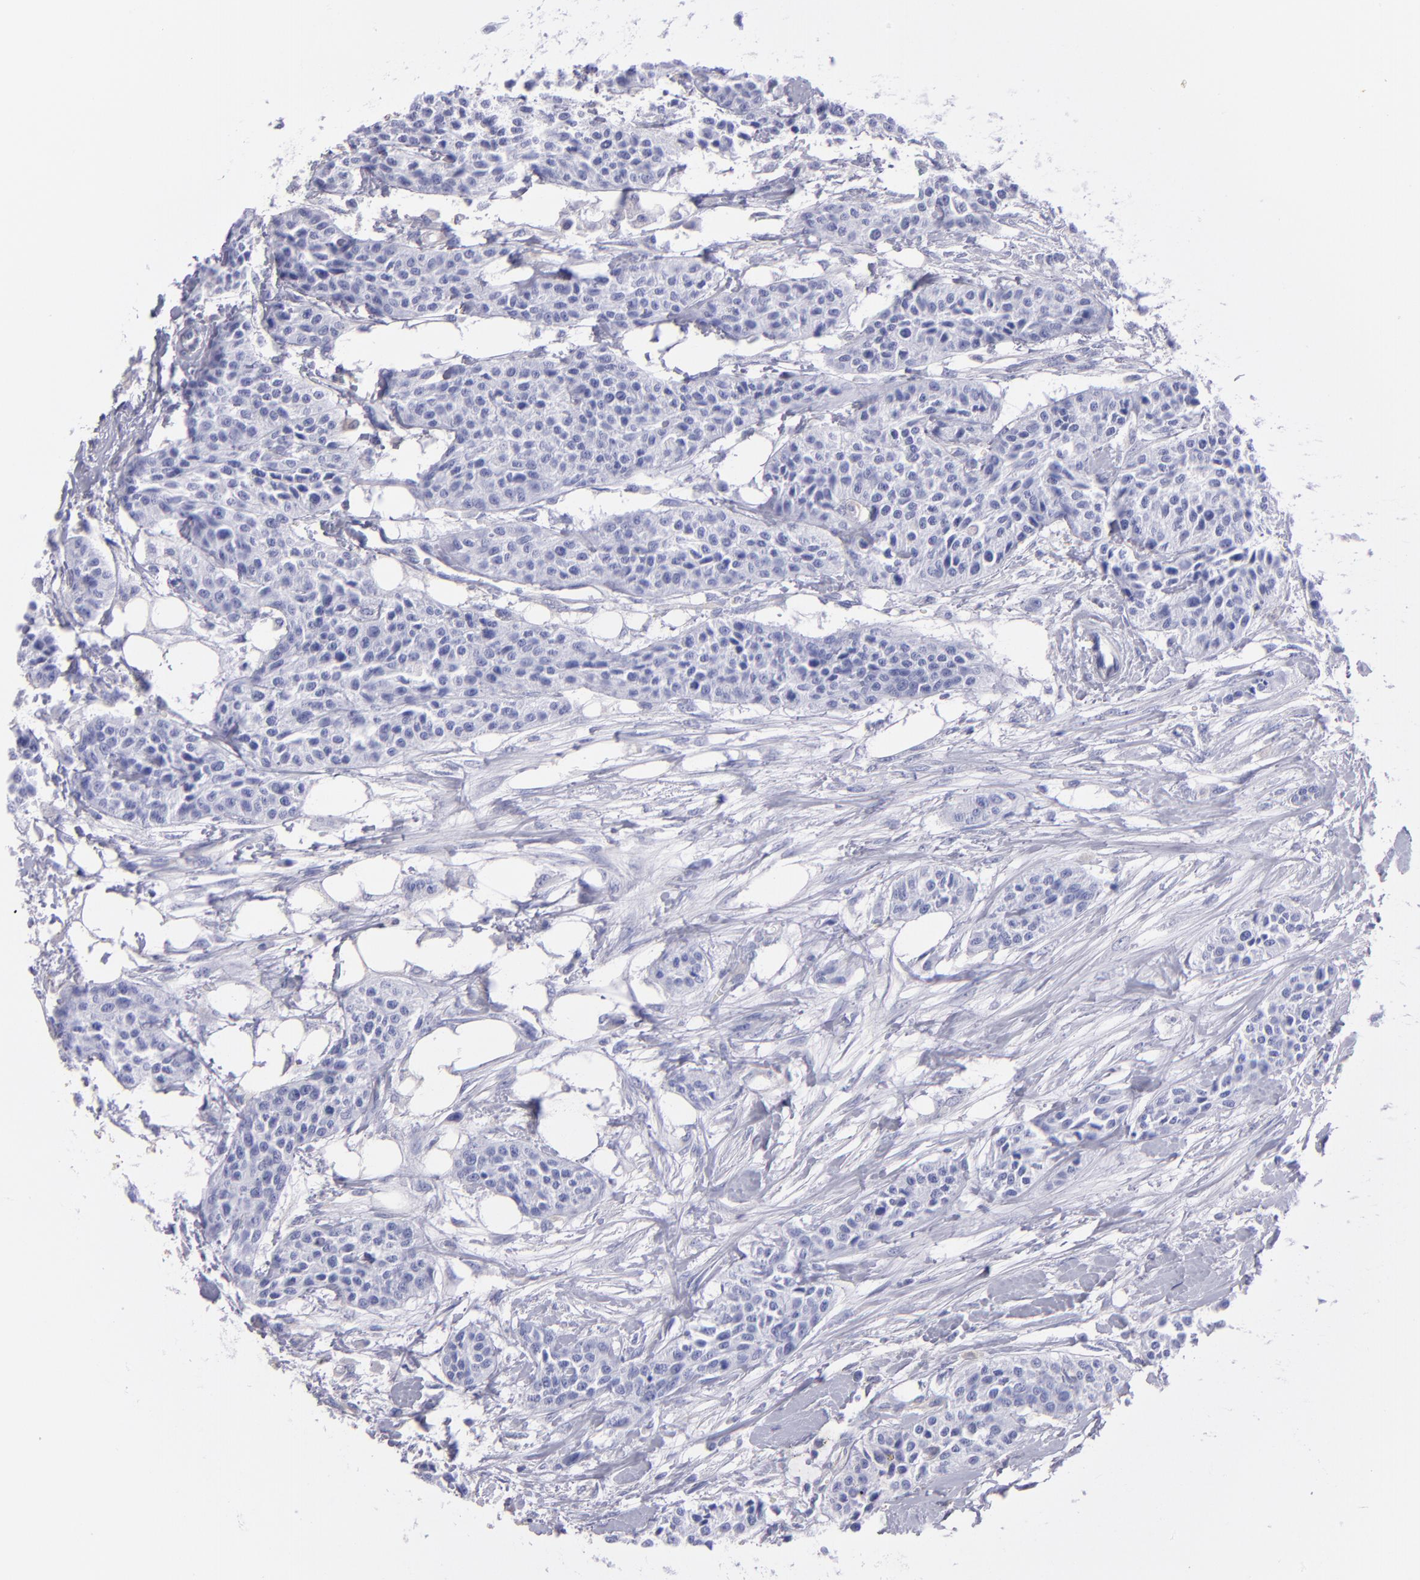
{"staining": {"intensity": "negative", "quantity": "none", "location": "none"}, "tissue": "urothelial cancer", "cell_type": "Tumor cells", "image_type": "cancer", "snomed": [{"axis": "morphology", "description": "Urothelial carcinoma, High grade"}, {"axis": "topography", "description": "Urinary bladder"}], "caption": "IHC image of urothelial cancer stained for a protein (brown), which reveals no expression in tumor cells.", "gene": "TG", "patient": {"sex": "male", "age": 56}}